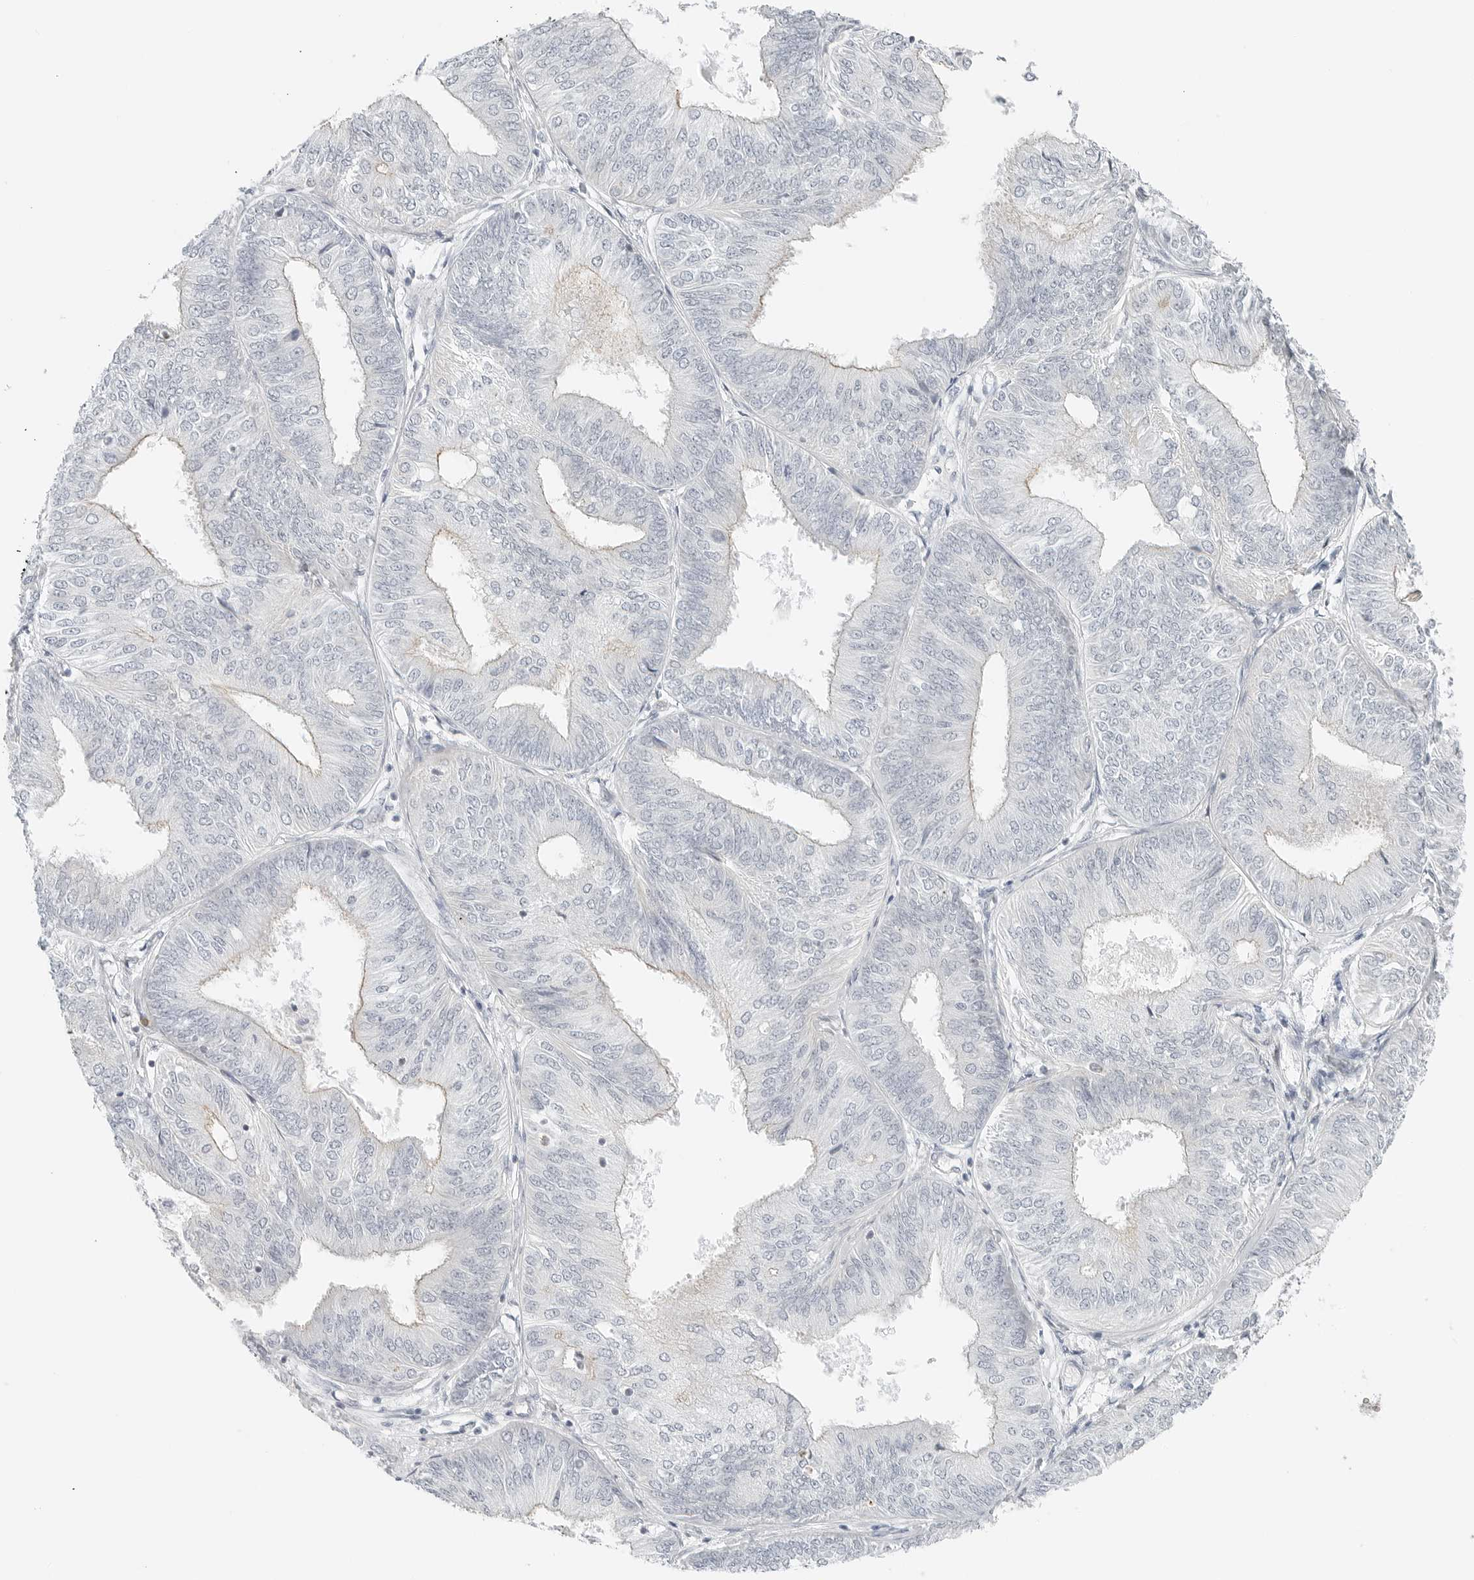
{"staining": {"intensity": "negative", "quantity": "none", "location": "none"}, "tissue": "endometrial cancer", "cell_type": "Tumor cells", "image_type": "cancer", "snomed": [{"axis": "morphology", "description": "Adenocarcinoma, NOS"}, {"axis": "topography", "description": "Endometrium"}], "caption": "Immunohistochemistry (IHC) image of neoplastic tissue: endometrial cancer (adenocarcinoma) stained with DAB reveals no significant protein expression in tumor cells.", "gene": "IQCC", "patient": {"sex": "female", "age": 58}}